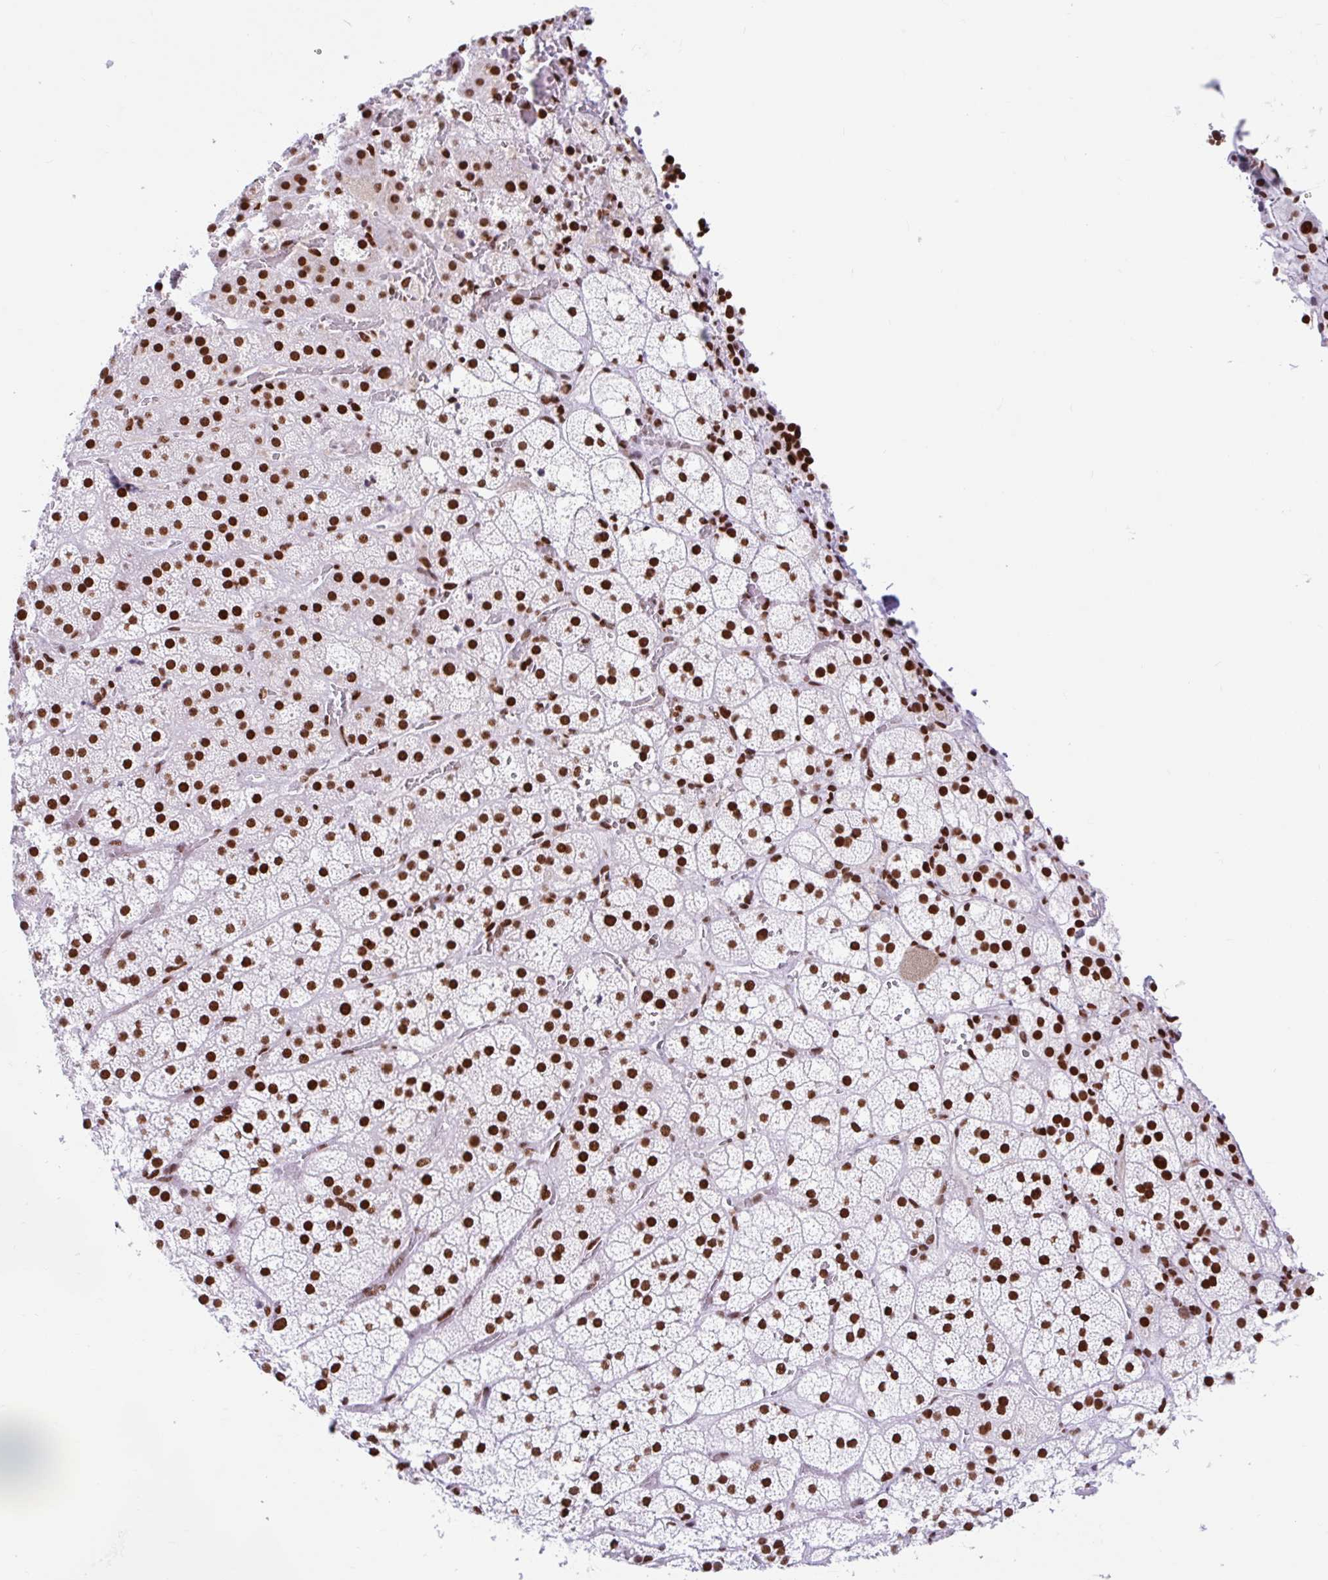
{"staining": {"intensity": "strong", "quantity": ">75%", "location": "nuclear"}, "tissue": "adrenal gland", "cell_type": "Glandular cells", "image_type": "normal", "snomed": [{"axis": "morphology", "description": "Normal tissue, NOS"}, {"axis": "topography", "description": "Adrenal gland"}], "caption": "This micrograph reveals IHC staining of benign adrenal gland, with high strong nuclear staining in approximately >75% of glandular cells.", "gene": "KHDRBS1", "patient": {"sex": "male", "age": 53}}